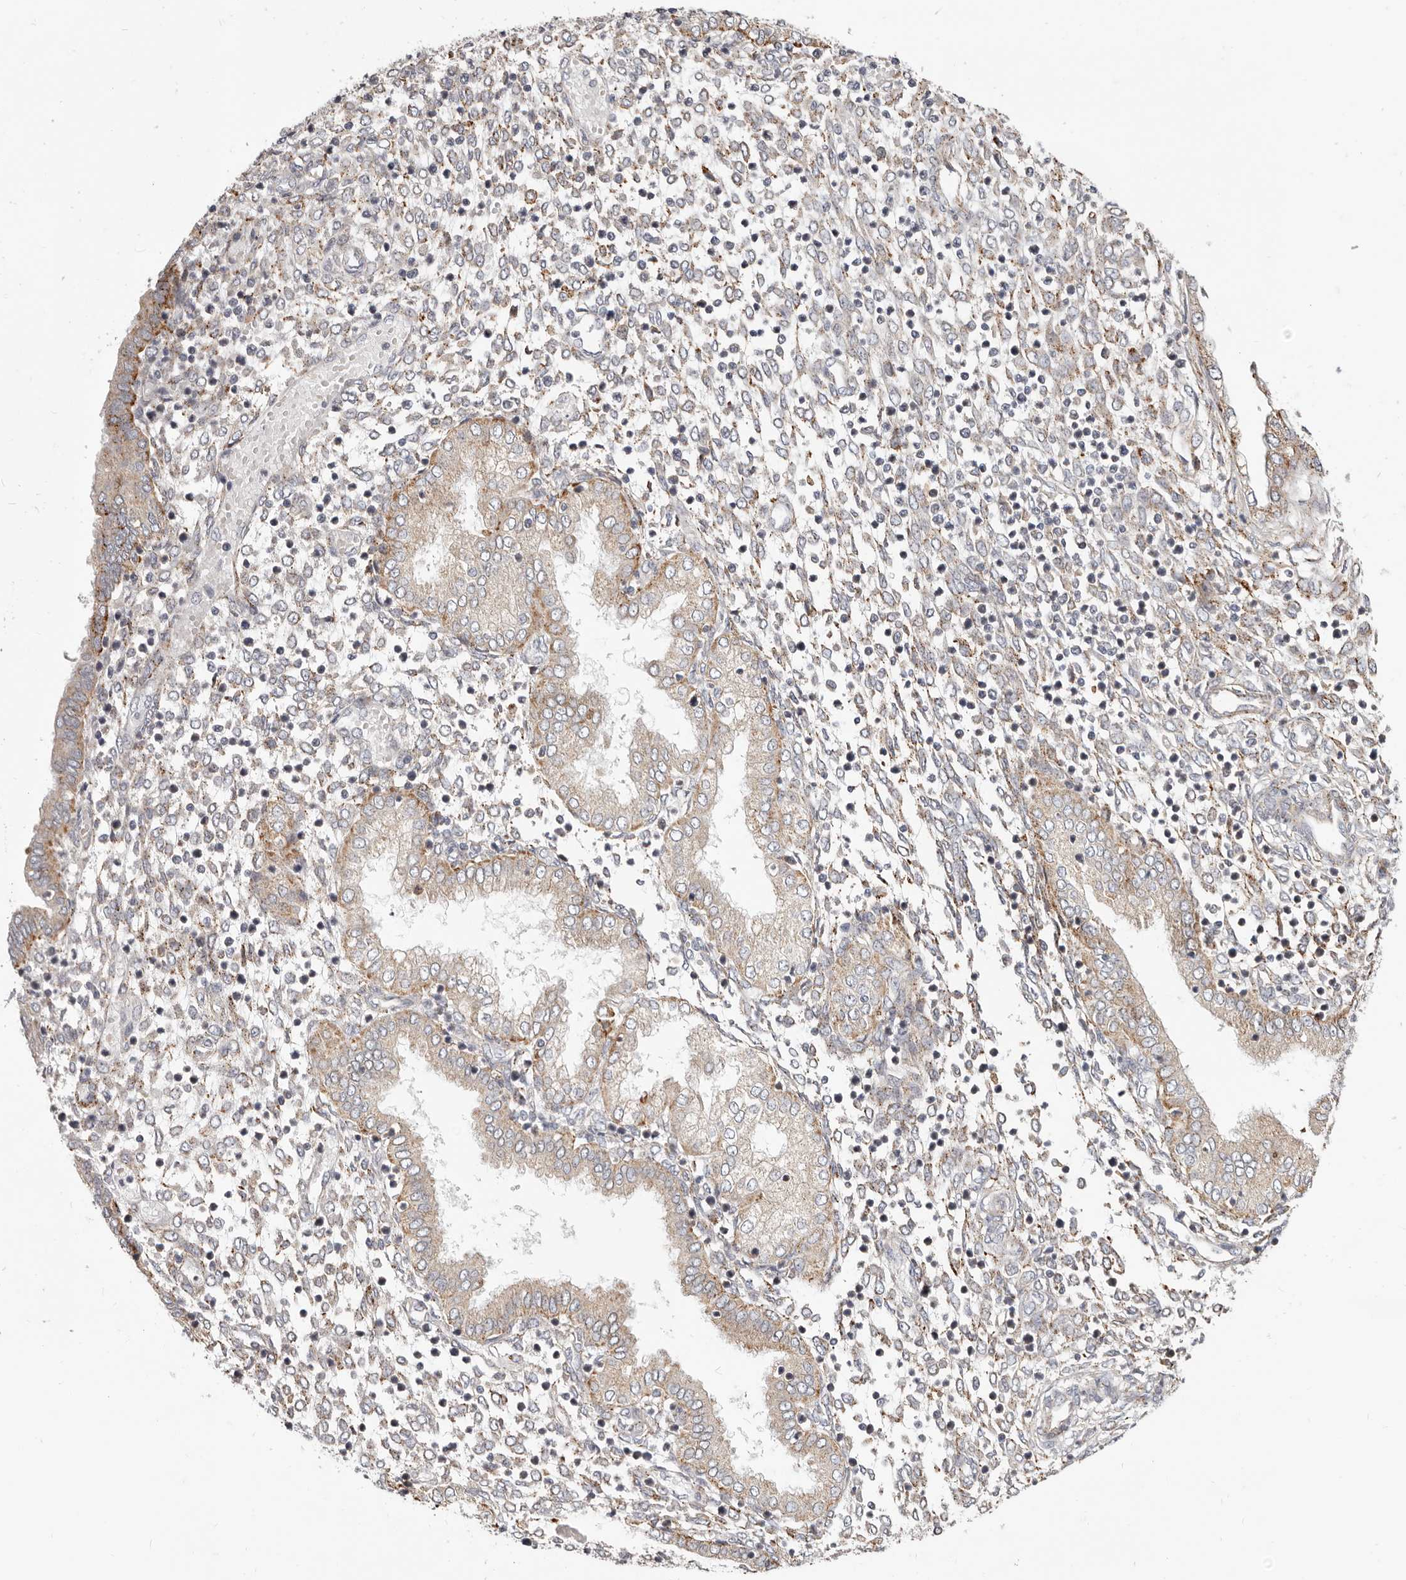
{"staining": {"intensity": "weak", "quantity": "25%-75%", "location": "cytoplasmic/membranous"}, "tissue": "endometrium", "cell_type": "Cells in endometrial stroma", "image_type": "normal", "snomed": [{"axis": "morphology", "description": "Normal tissue, NOS"}, {"axis": "topography", "description": "Endometrium"}], "caption": "Normal endometrium exhibits weak cytoplasmic/membranous expression in about 25%-75% of cells in endometrial stroma, visualized by immunohistochemistry.", "gene": "TOR3A", "patient": {"sex": "female", "age": 53}}